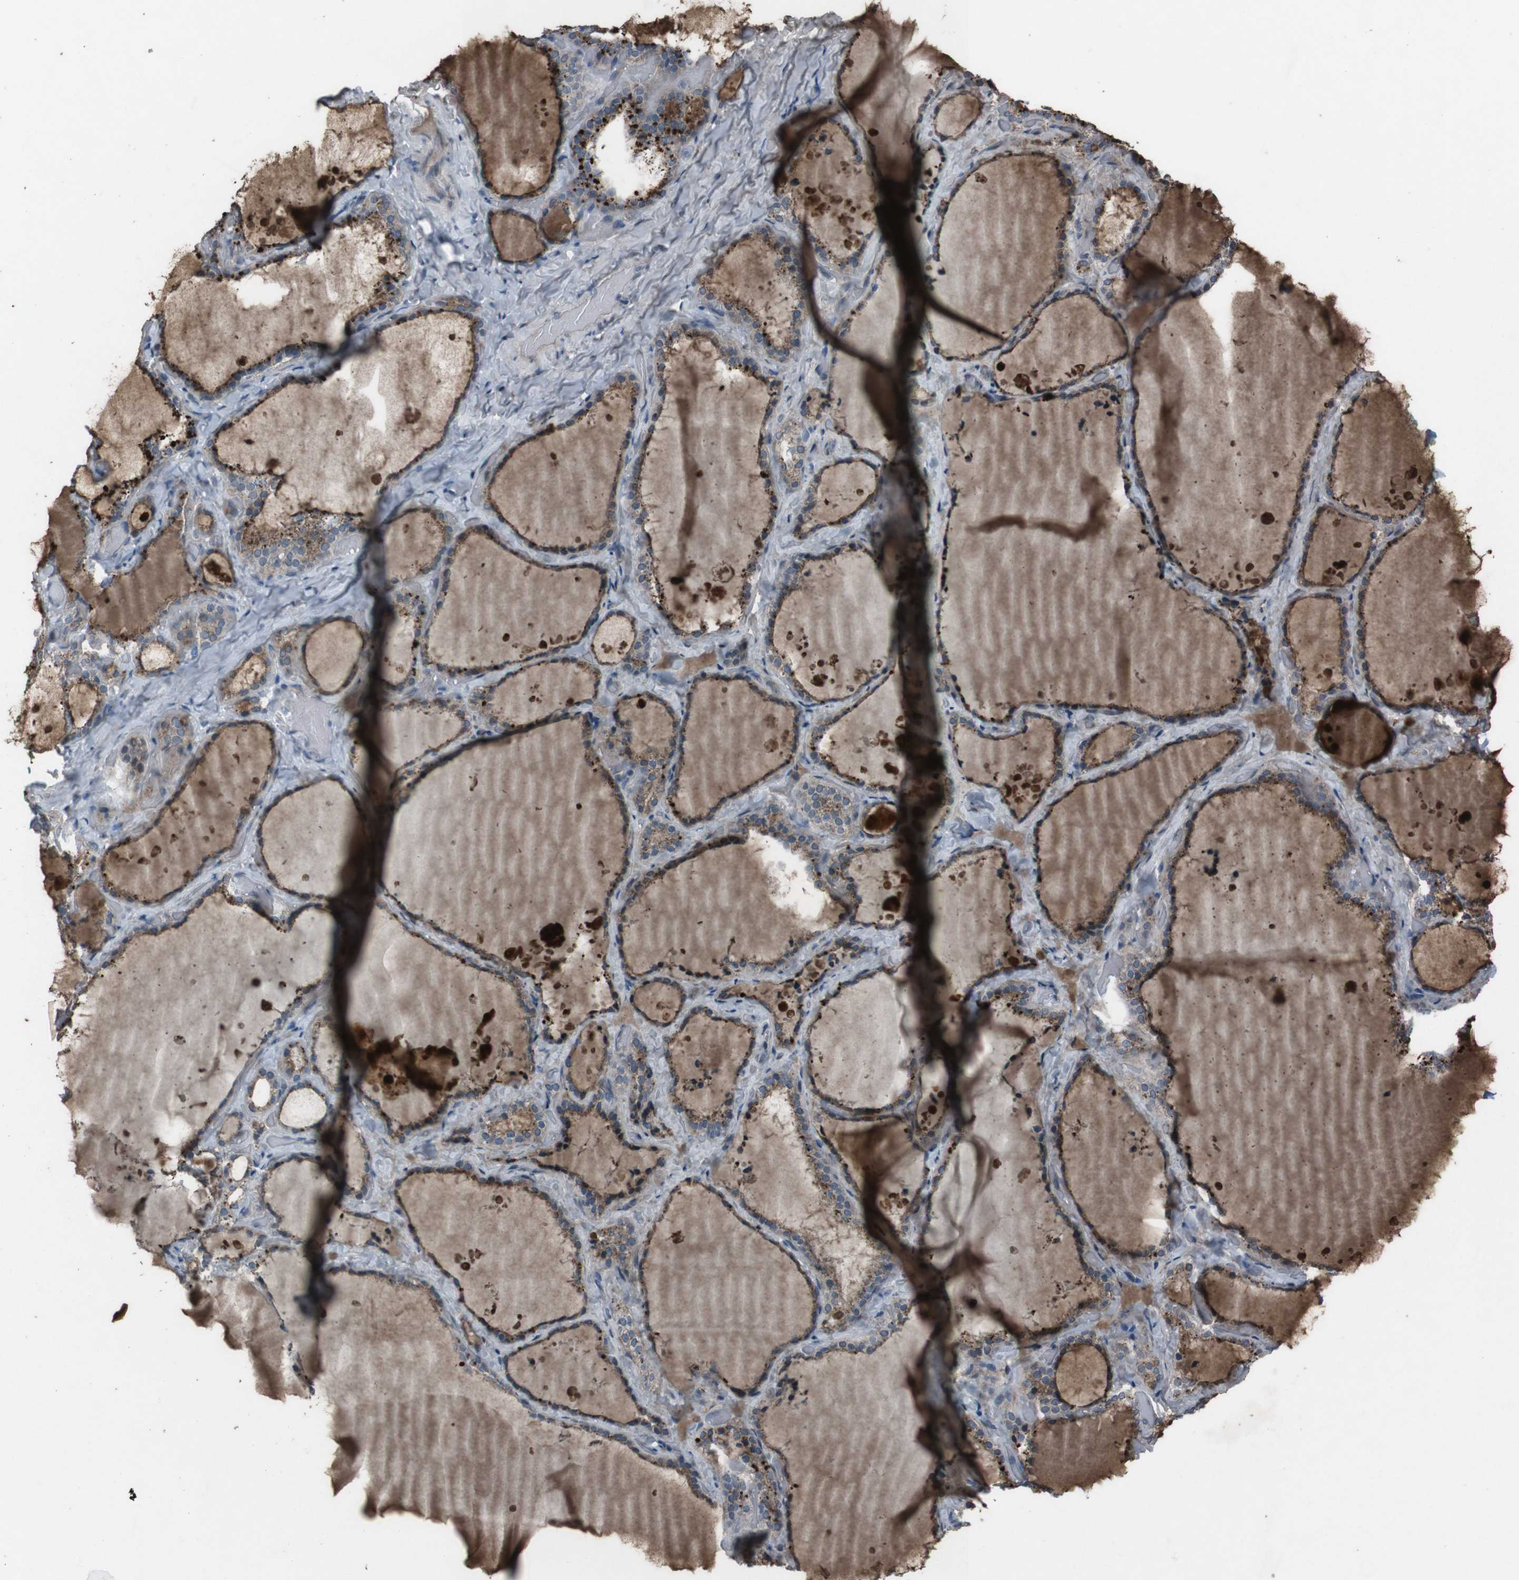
{"staining": {"intensity": "moderate", "quantity": ">75%", "location": "cytoplasmic/membranous"}, "tissue": "thyroid gland", "cell_type": "Glandular cells", "image_type": "normal", "snomed": [{"axis": "morphology", "description": "Normal tissue, NOS"}, {"axis": "topography", "description": "Thyroid gland"}], "caption": "A brown stain shows moderate cytoplasmic/membranous positivity of a protein in glandular cells of normal human thyroid gland. (brown staining indicates protein expression, while blue staining denotes nuclei).", "gene": "EFNA5", "patient": {"sex": "female", "age": 44}}